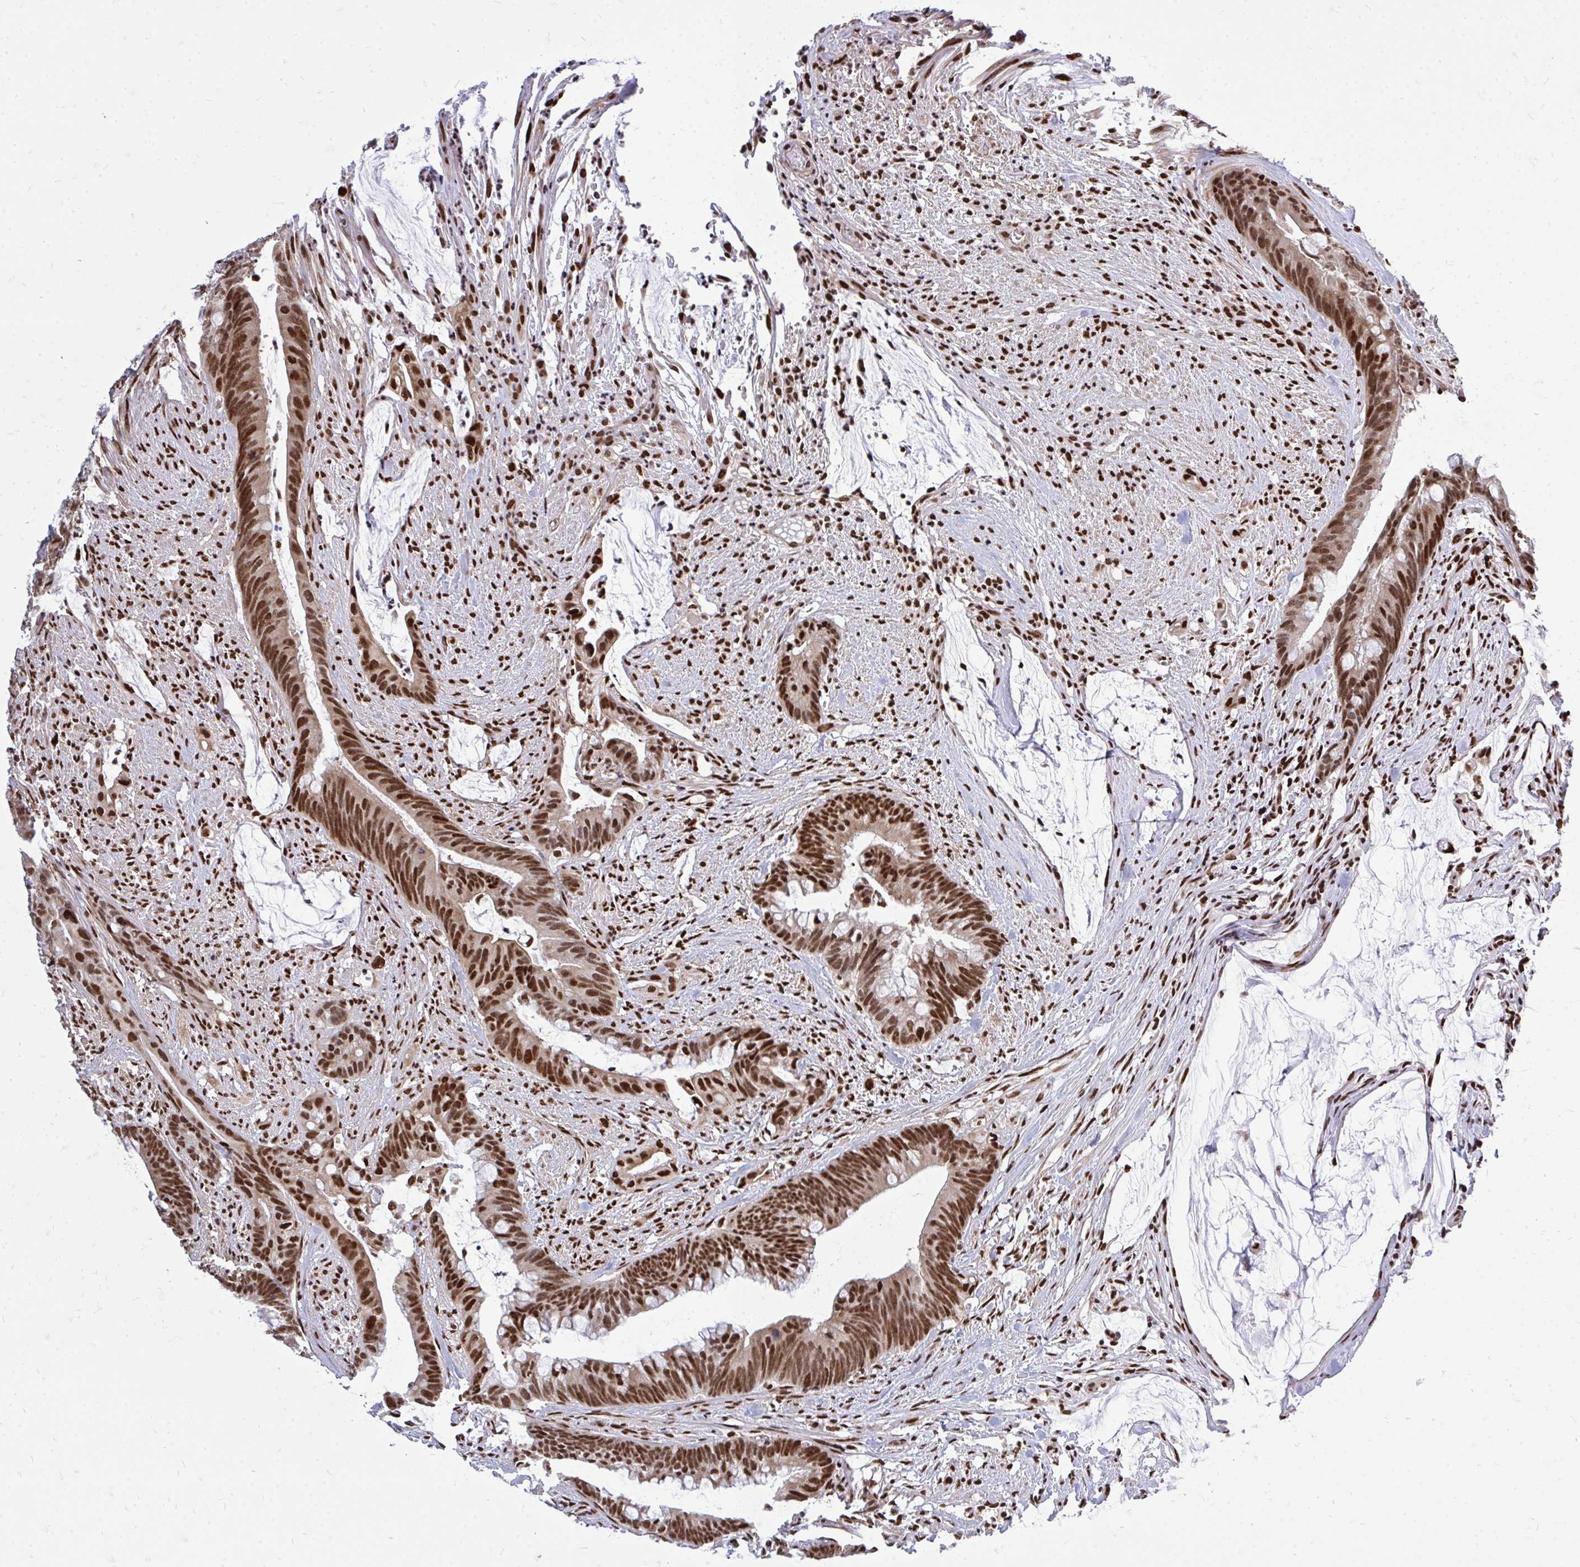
{"staining": {"intensity": "strong", "quantity": ">75%", "location": "nuclear"}, "tissue": "colorectal cancer", "cell_type": "Tumor cells", "image_type": "cancer", "snomed": [{"axis": "morphology", "description": "Adenocarcinoma, NOS"}, {"axis": "topography", "description": "Colon"}], "caption": "This image shows colorectal cancer (adenocarcinoma) stained with IHC to label a protein in brown. The nuclear of tumor cells show strong positivity for the protein. Nuclei are counter-stained blue.", "gene": "TBL1Y", "patient": {"sex": "male", "age": 62}}